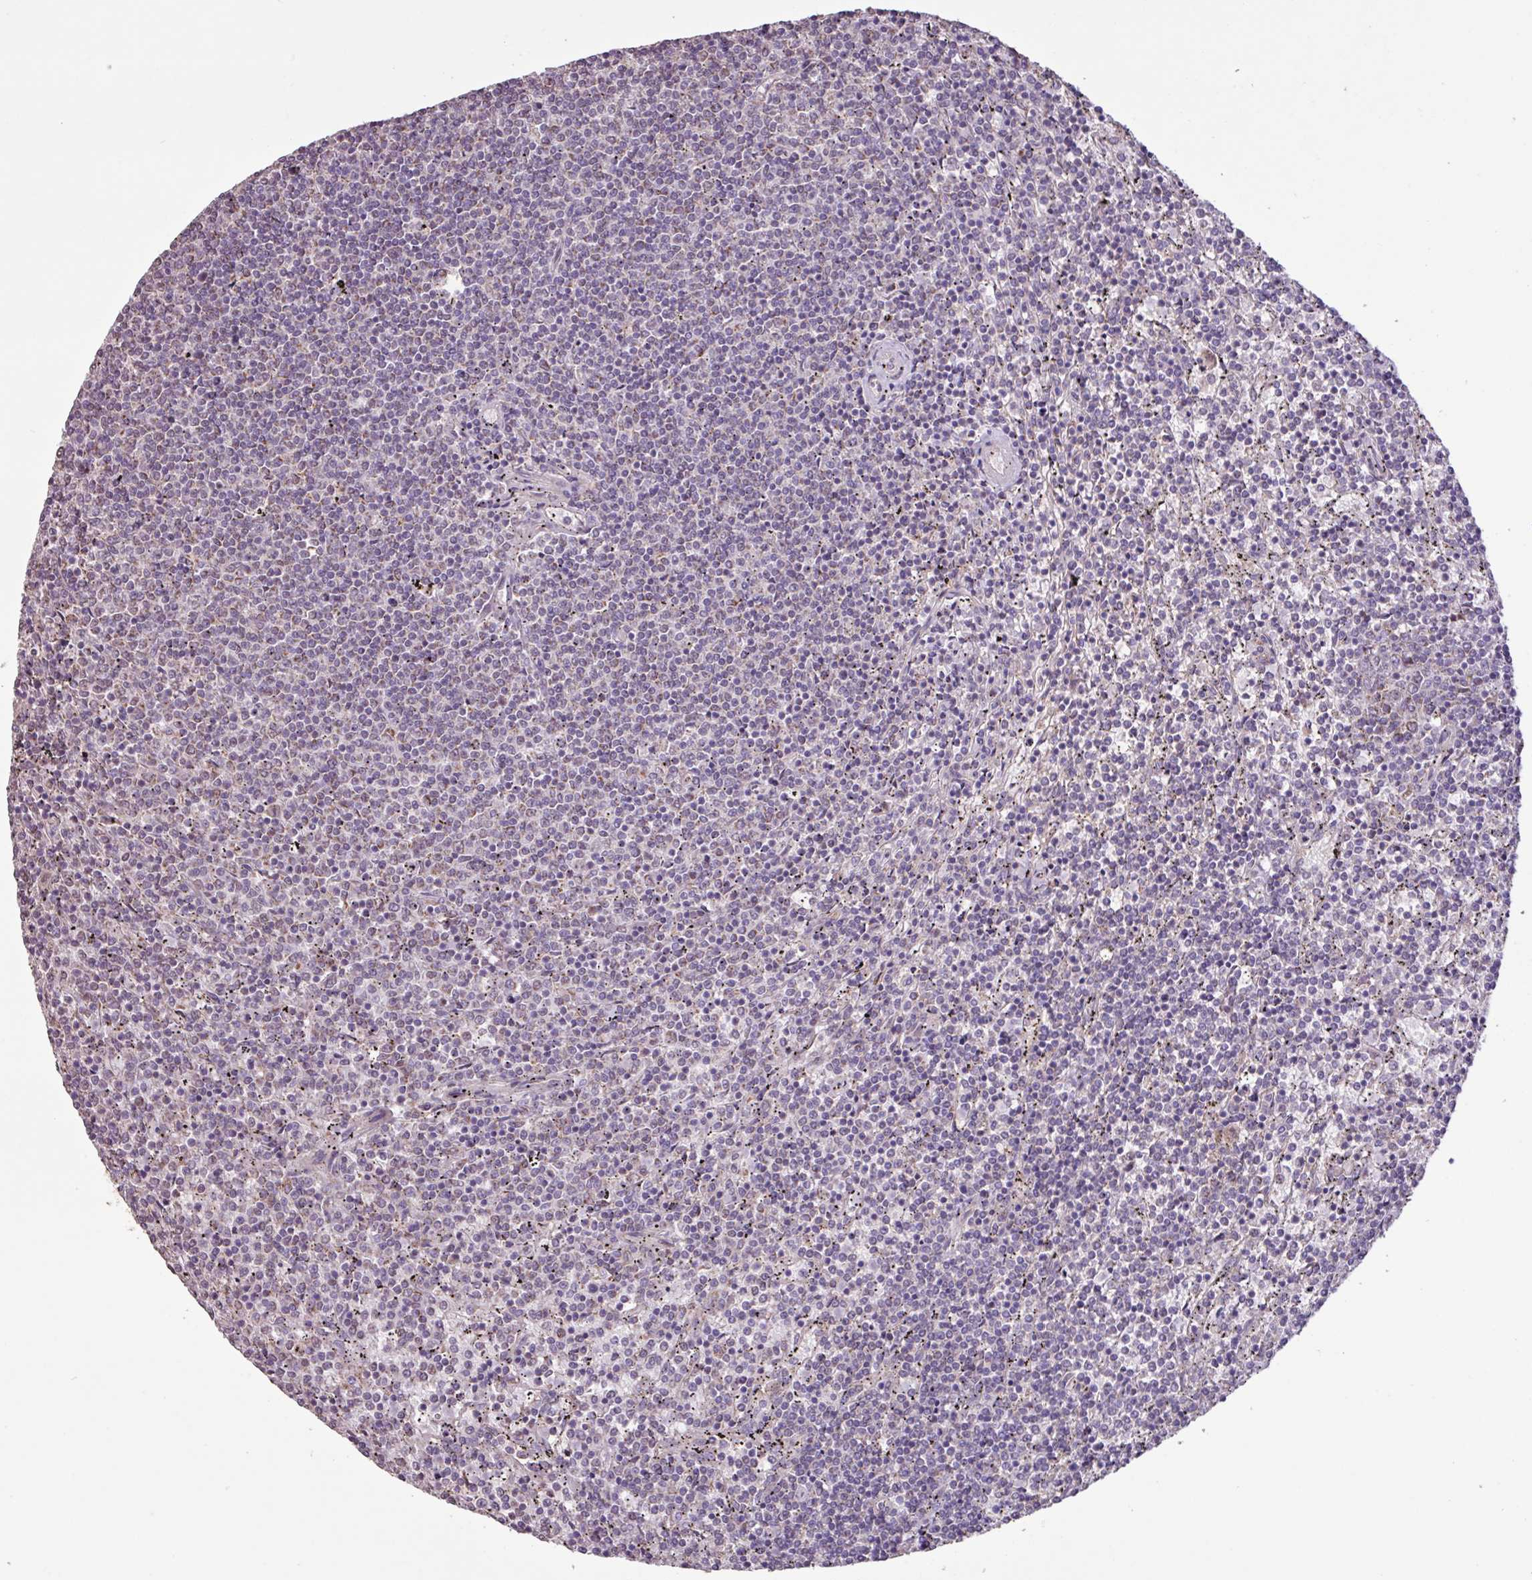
{"staining": {"intensity": "negative", "quantity": "none", "location": "none"}, "tissue": "lymphoma", "cell_type": "Tumor cells", "image_type": "cancer", "snomed": [{"axis": "morphology", "description": "Malignant lymphoma, non-Hodgkin's type, Low grade"}, {"axis": "topography", "description": "Spleen"}], "caption": "Immunohistochemistry (IHC) micrograph of malignant lymphoma, non-Hodgkin's type (low-grade) stained for a protein (brown), which reveals no expression in tumor cells. (IHC, brightfield microscopy, high magnification).", "gene": "L3MBTL3", "patient": {"sex": "female", "age": 50}}